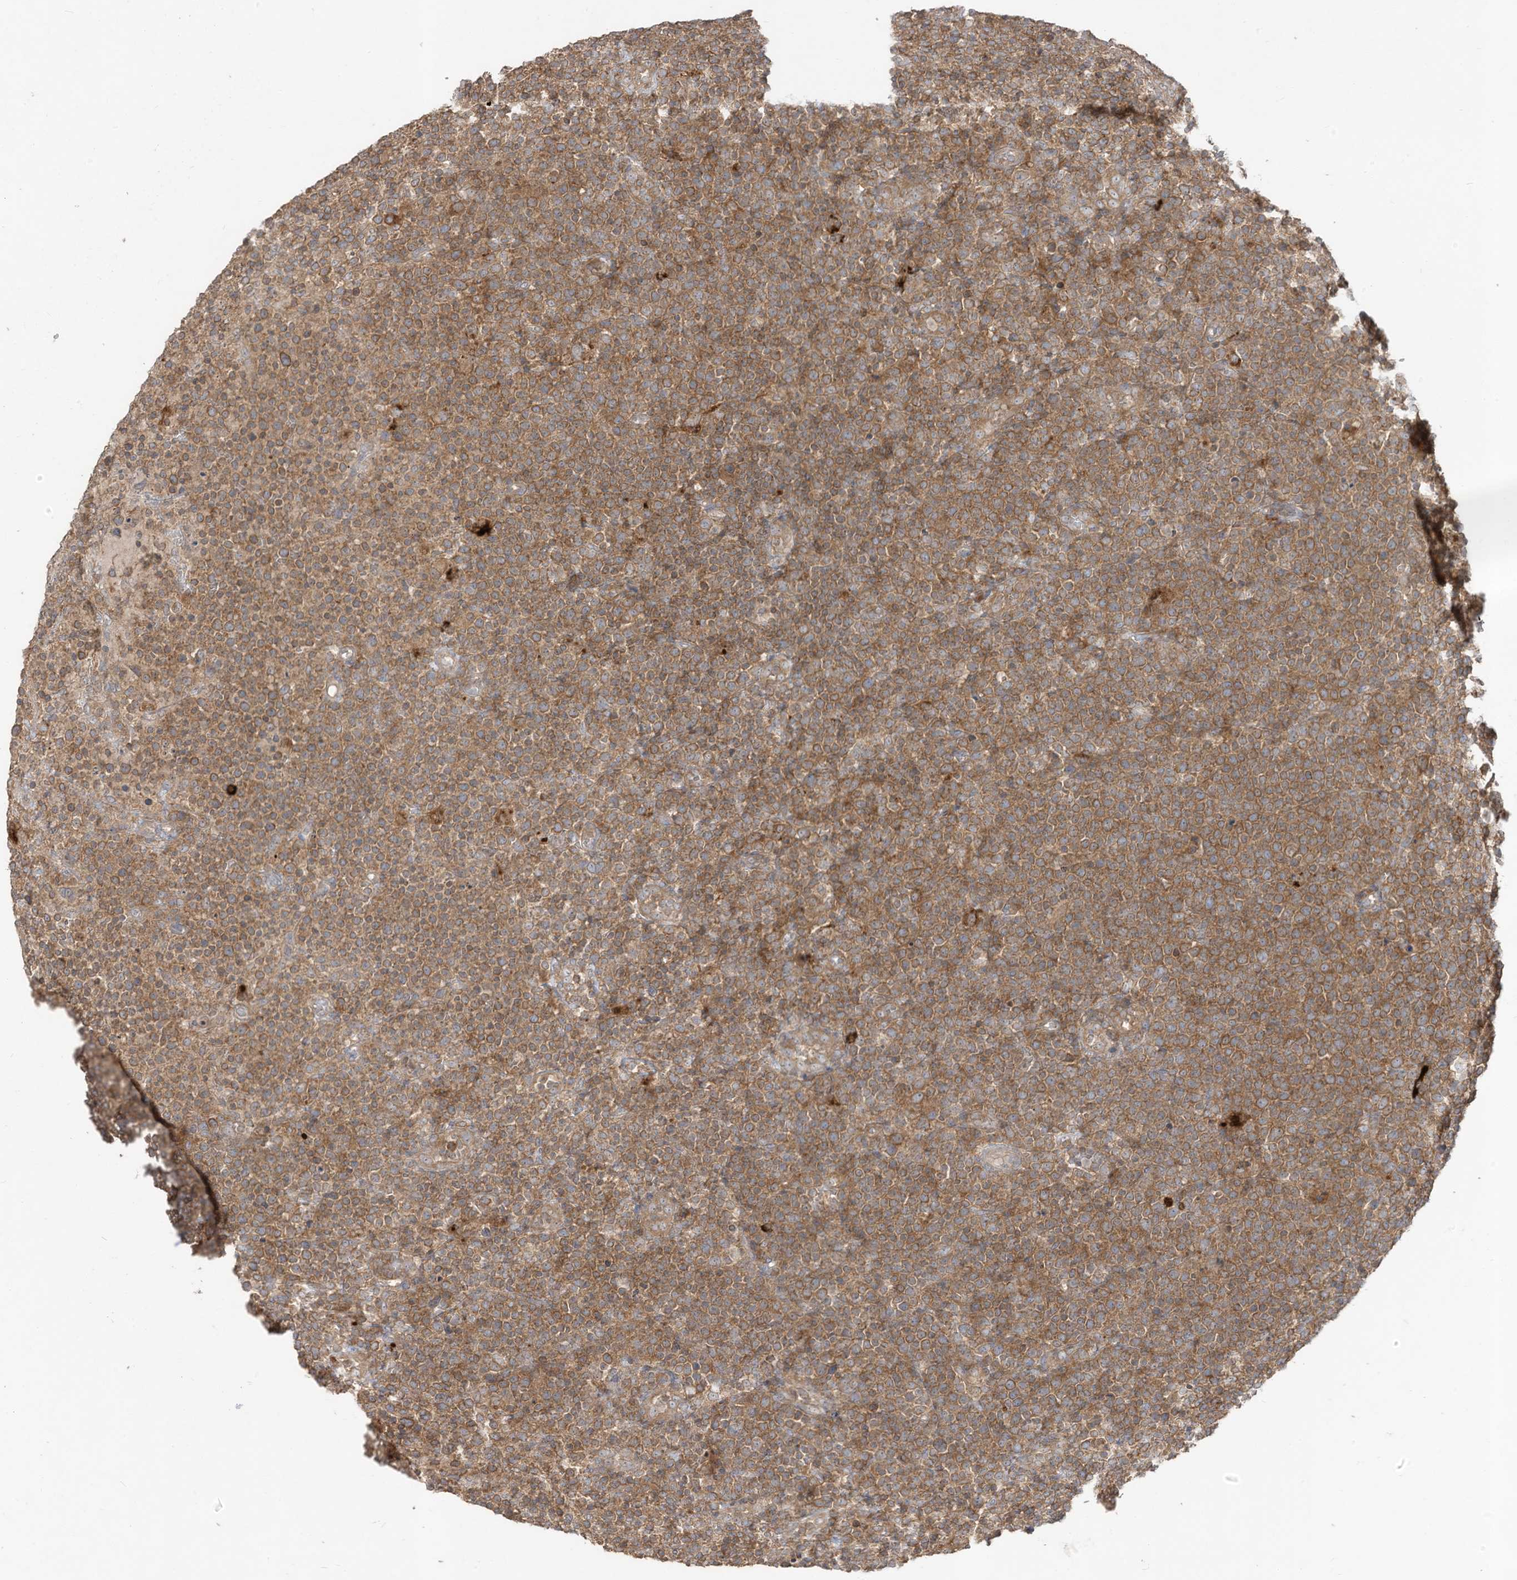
{"staining": {"intensity": "moderate", "quantity": ">75%", "location": "cytoplasmic/membranous"}, "tissue": "lymphoma", "cell_type": "Tumor cells", "image_type": "cancer", "snomed": [{"axis": "morphology", "description": "Malignant lymphoma, non-Hodgkin's type, High grade"}, {"axis": "topography", "description": "Lymph node"}], "caption": "Immunohistochemical staining of human malignant lymphoma, non-Hodgkin's type (high-grade) shows medium levels of moderate cytoplasmic/membranous expression in about >75% of tumor cells.", "gene": "LDAH", "patient": {"sex": "male", "age": 61}}